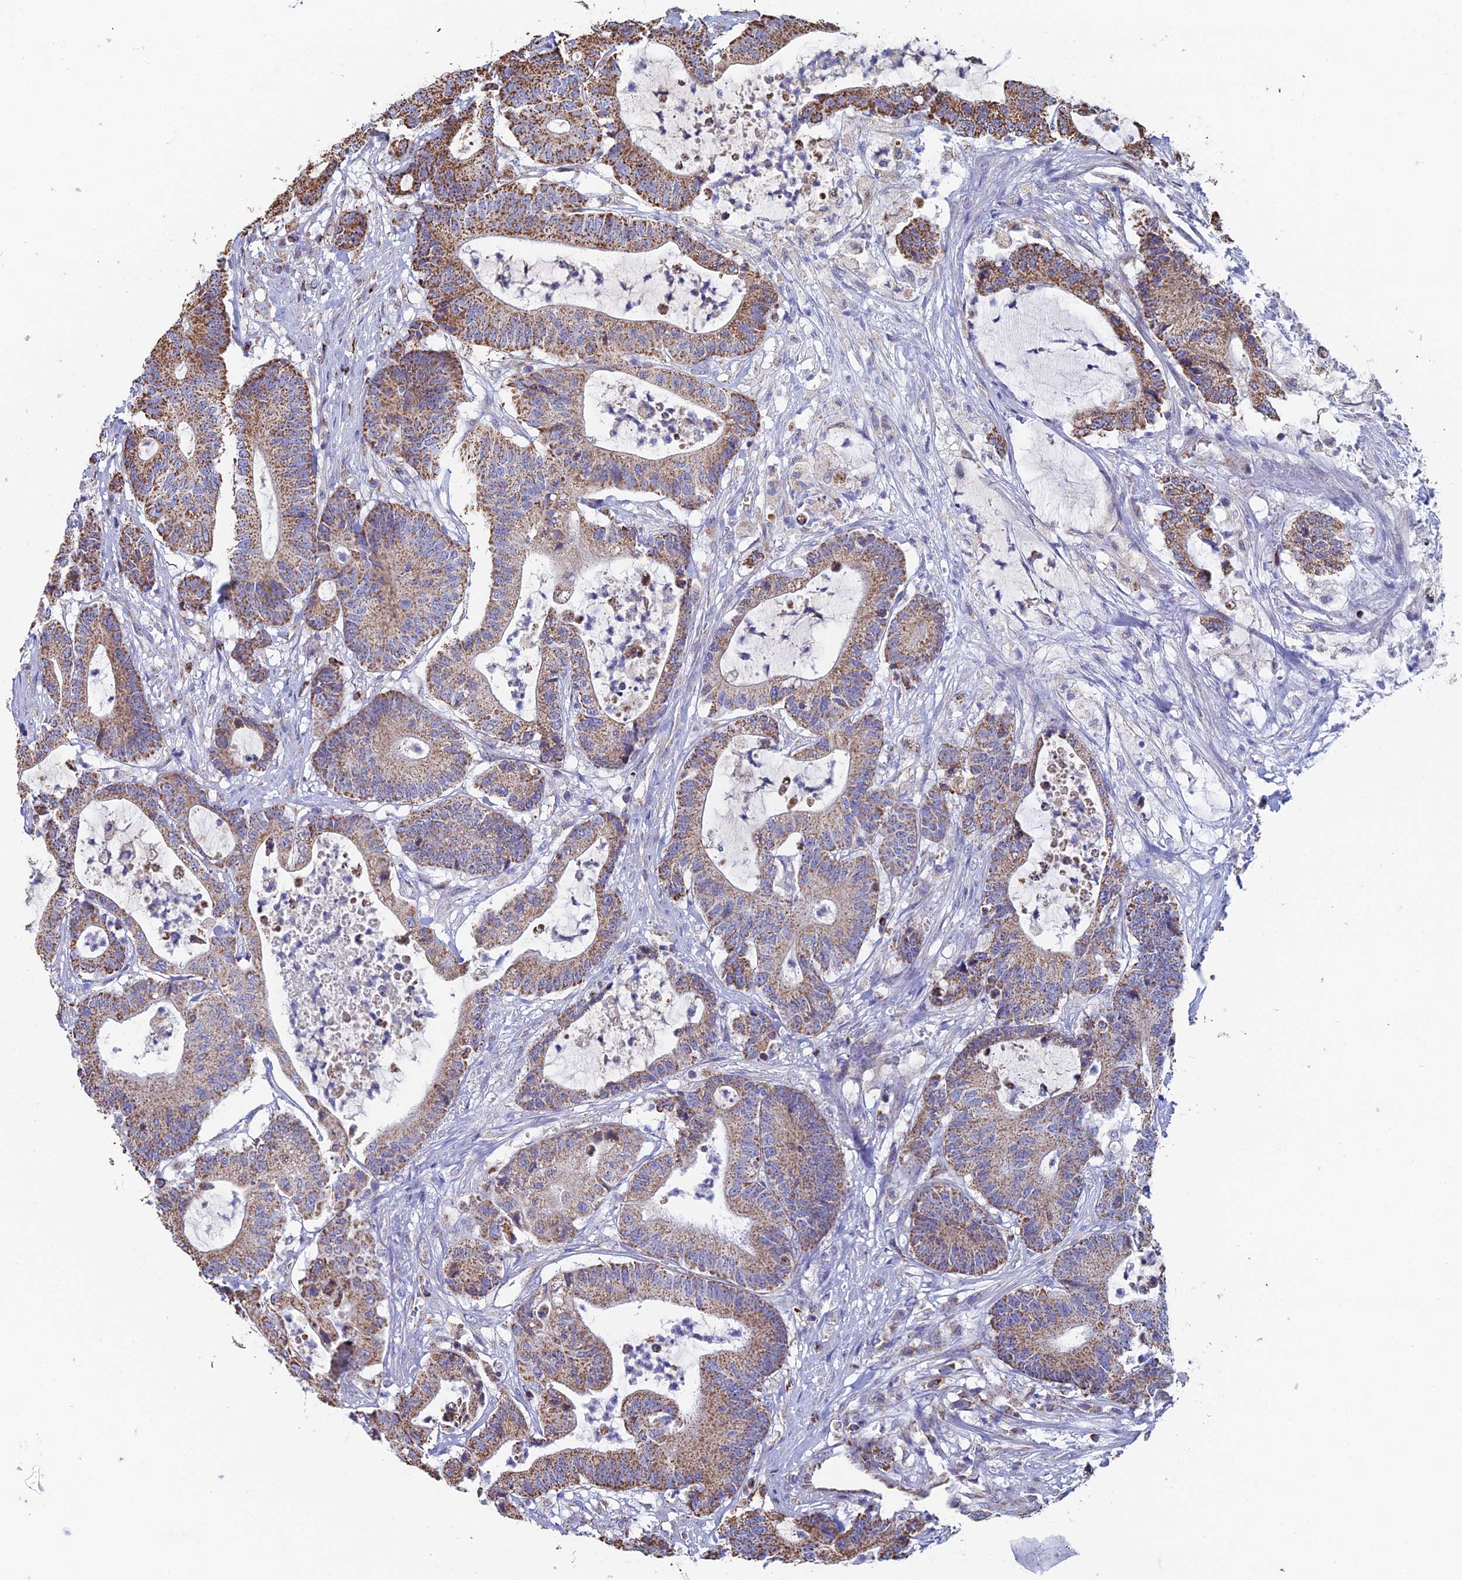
{"staining": {"intensity": "moderate", "quantity": ">75%", "location": "cytoplasmic/membranous"}, "tissue": "colorectal cancer", "cell_type": "Tumor cells", "image_type": "cancer", "snomed": [{"axis": "morphology", "description": "Adenocarcinoma, NOS"}, {"axis": "topography", "description": "Colon"}], "caption": "This photomicrograph shows colorectal cancer (adenocarcinoma) stained with IHC to label a protein in brown. The cytoplasmic/membranous of tumor cells show moderate positivity for the protein. Nuclei are counter-stained blue.", "gene": "SPOCK2", "patient": {"sex": "female", "age": 84}}